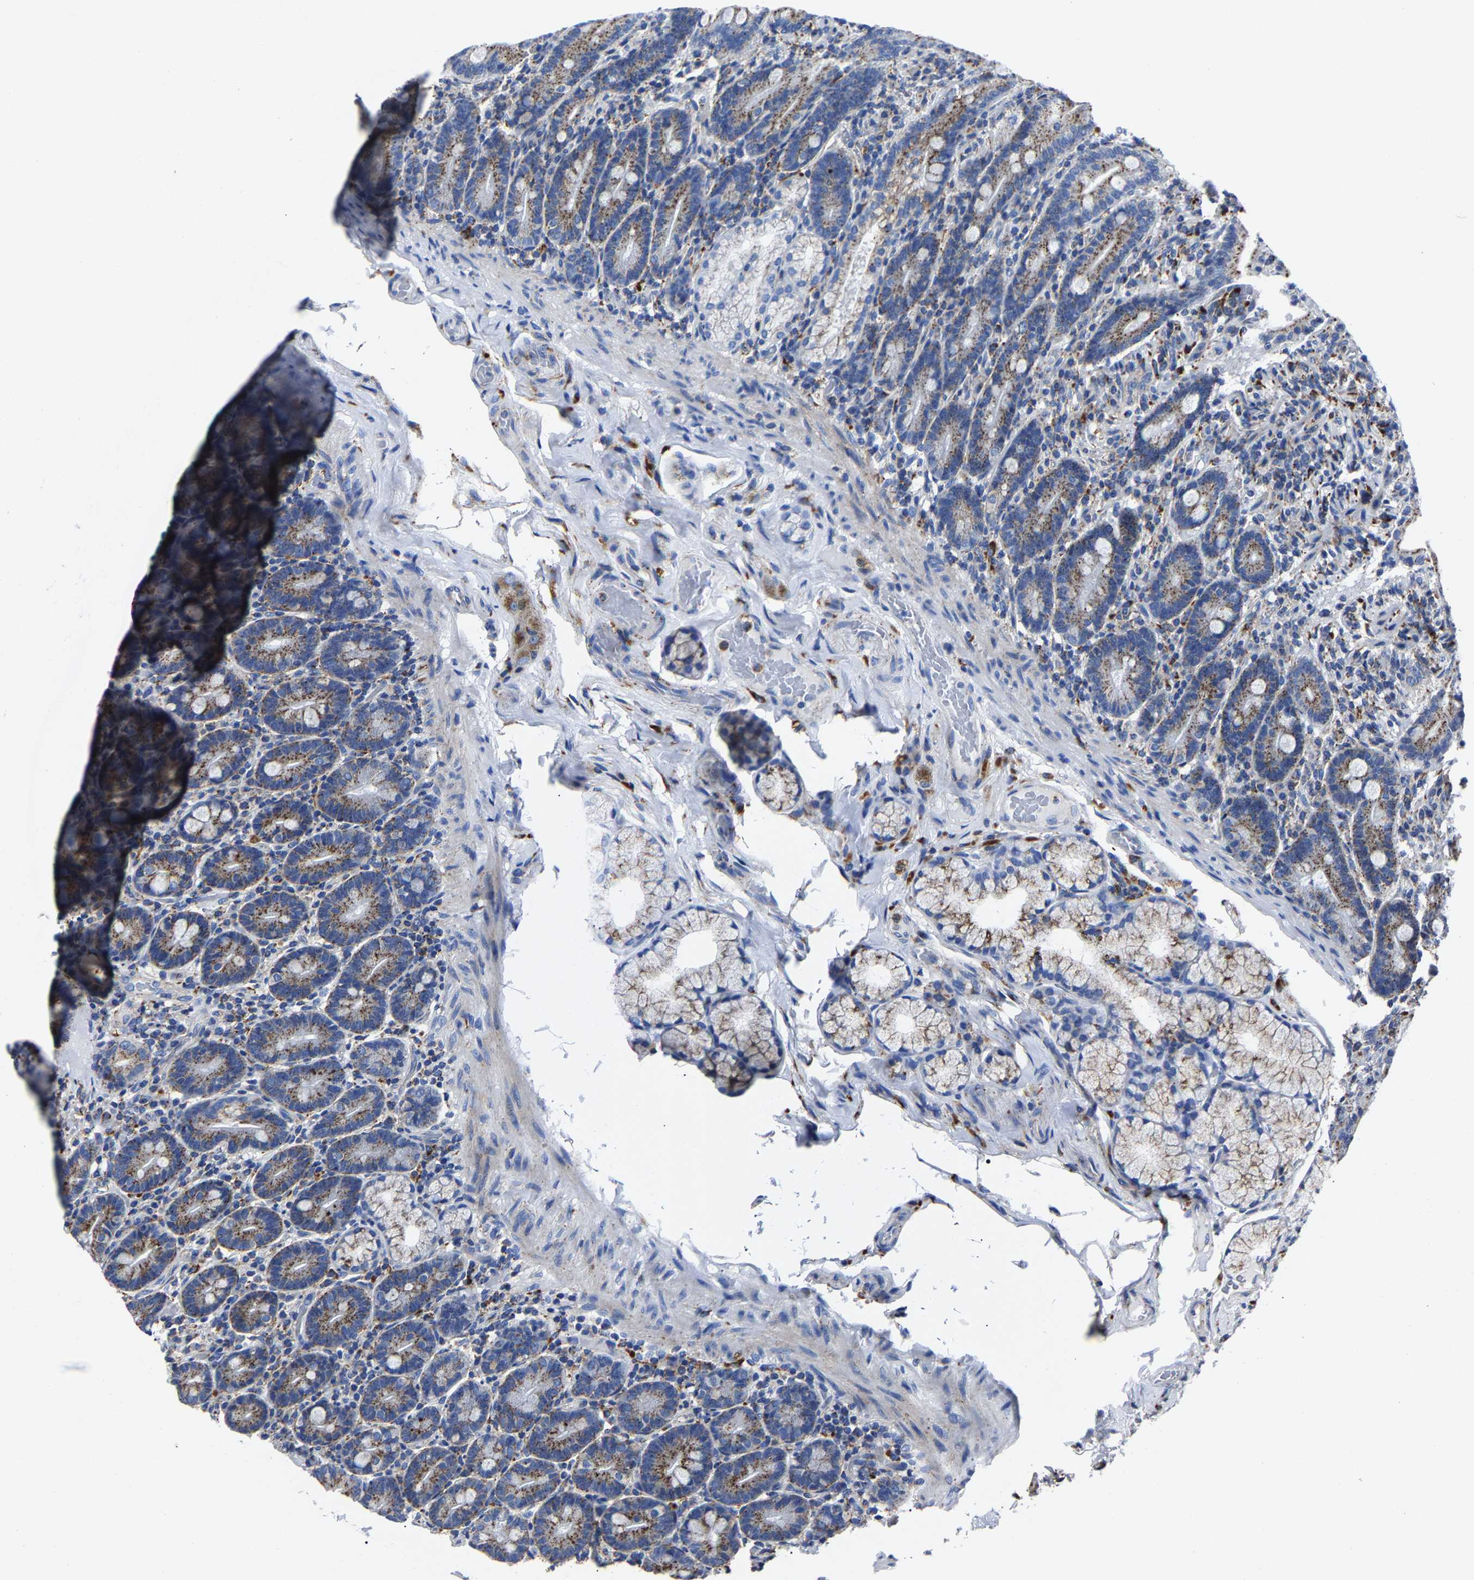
{"staining": {"intensity": "strong", "quantity": ">75%", "location": "cytoplasmic/membranous"}, "tissue": "duodenum", "cell_type": "Glandular cells", "image_type": "normal", "snomed": [{"axis": "morphology", "description": "Normal tissue, NOS"}, {"axis": "topography", "description": "Duodenum"}], "caption": "IHC of unremarkable human duodenum reveals high levels of strong cytoplasmic/membranous staining in about >75% of glandular cells.", "gene": "LAMTOR4", "patient": {"sex": "male", "age": 54}}